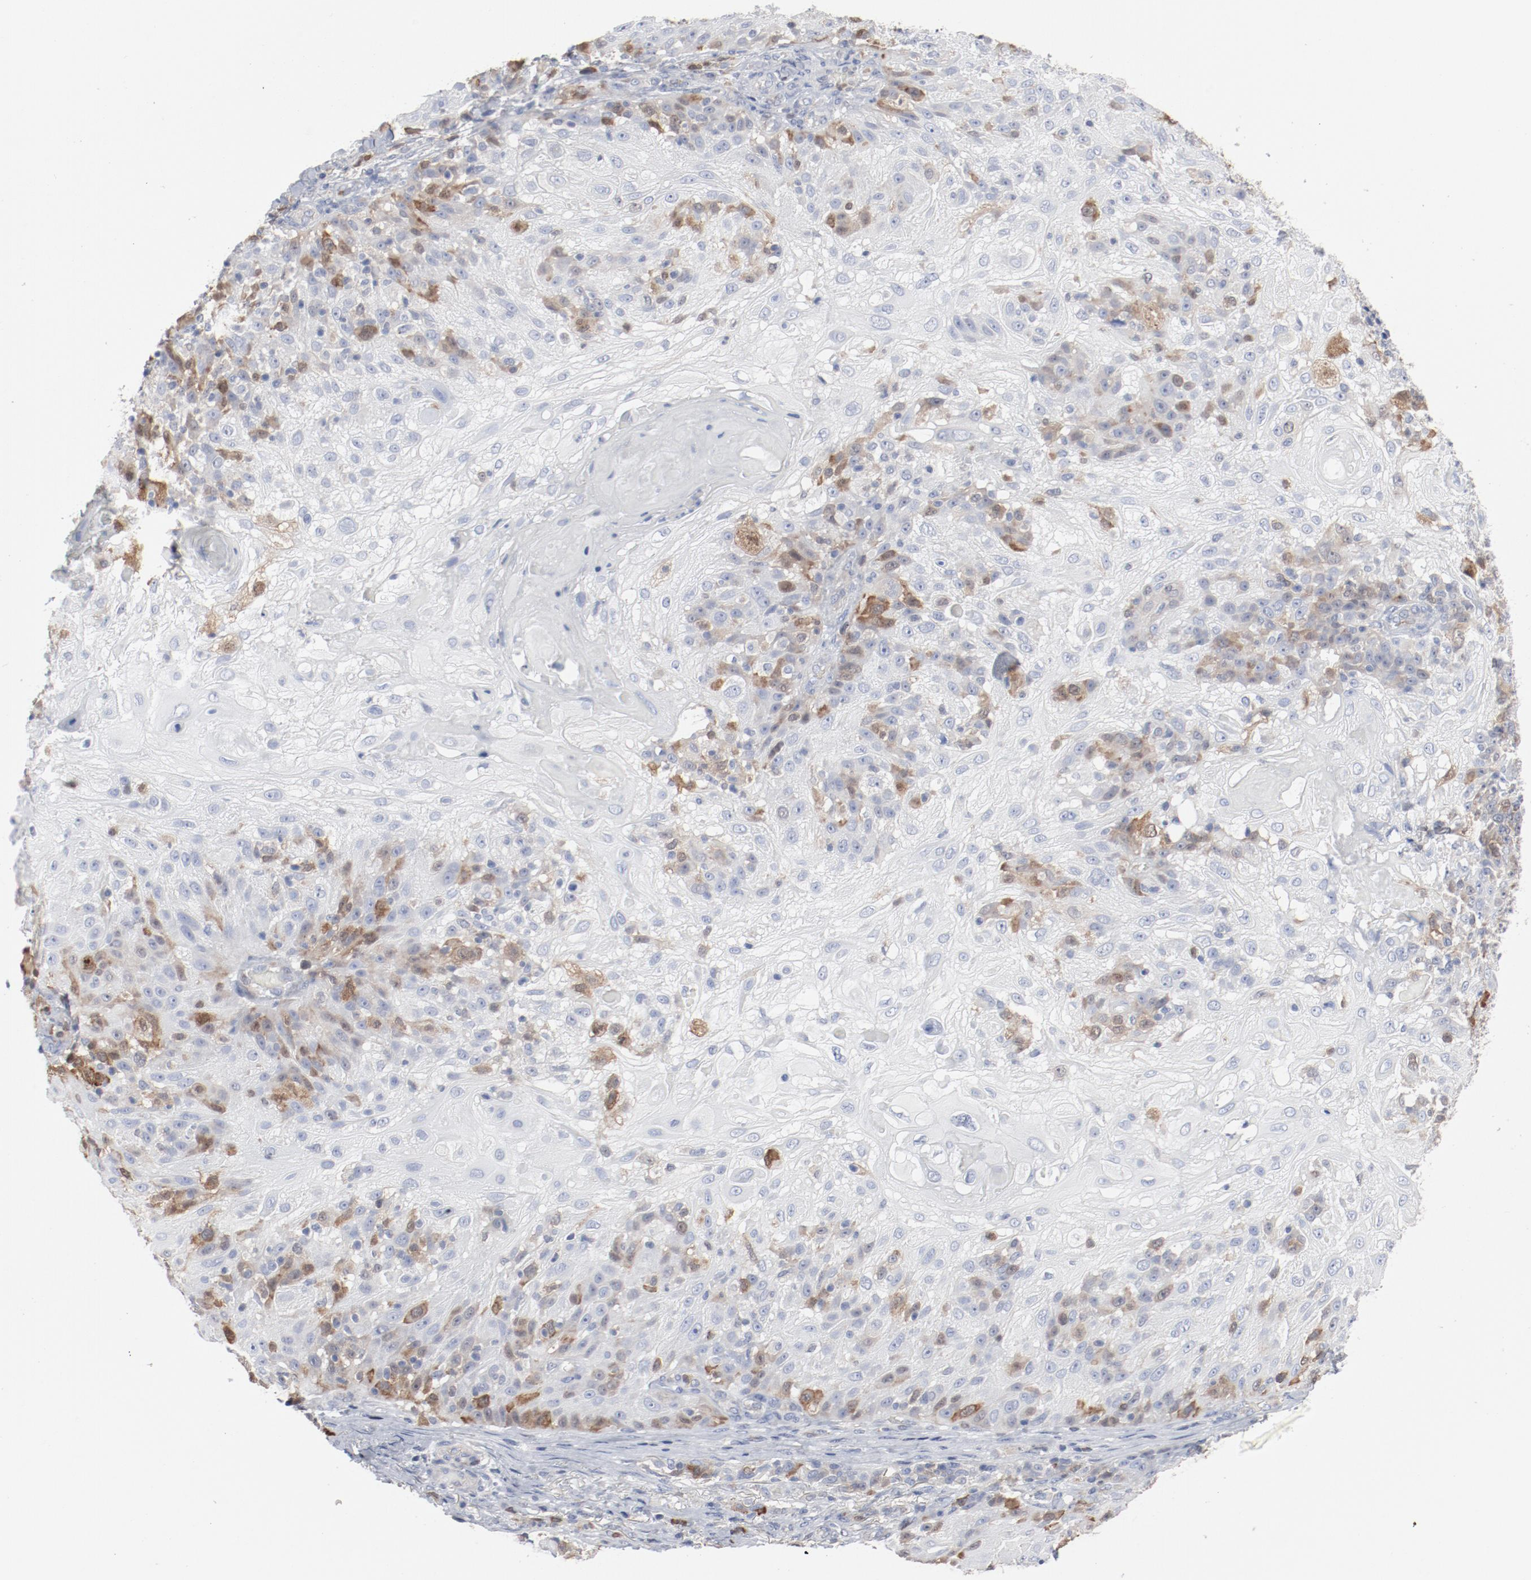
{"staining": {"intensity": "moderate", "quantity": "25%-75%", "location": "cytoplasmic/membranous,nuclear"}, "tissue": "skin cancer", "cell_type": "Tumor cells", "image_type": "cancer", "snomed": [{"axis": "morphology", "description": "Normal tissue, NOS"}, {"axis": "morphology", "description": "Squamous cell carcinoma, NOS"}, {"axis": "topography", "description": "Skin"}], "caption": "A brown stain highlights moderate cytoplasmic/membranous and nuclear expression of a protein in skin cancer tumor cells.", "gene": "CDK1", "patient": {"sex": "female", "age": 83}}